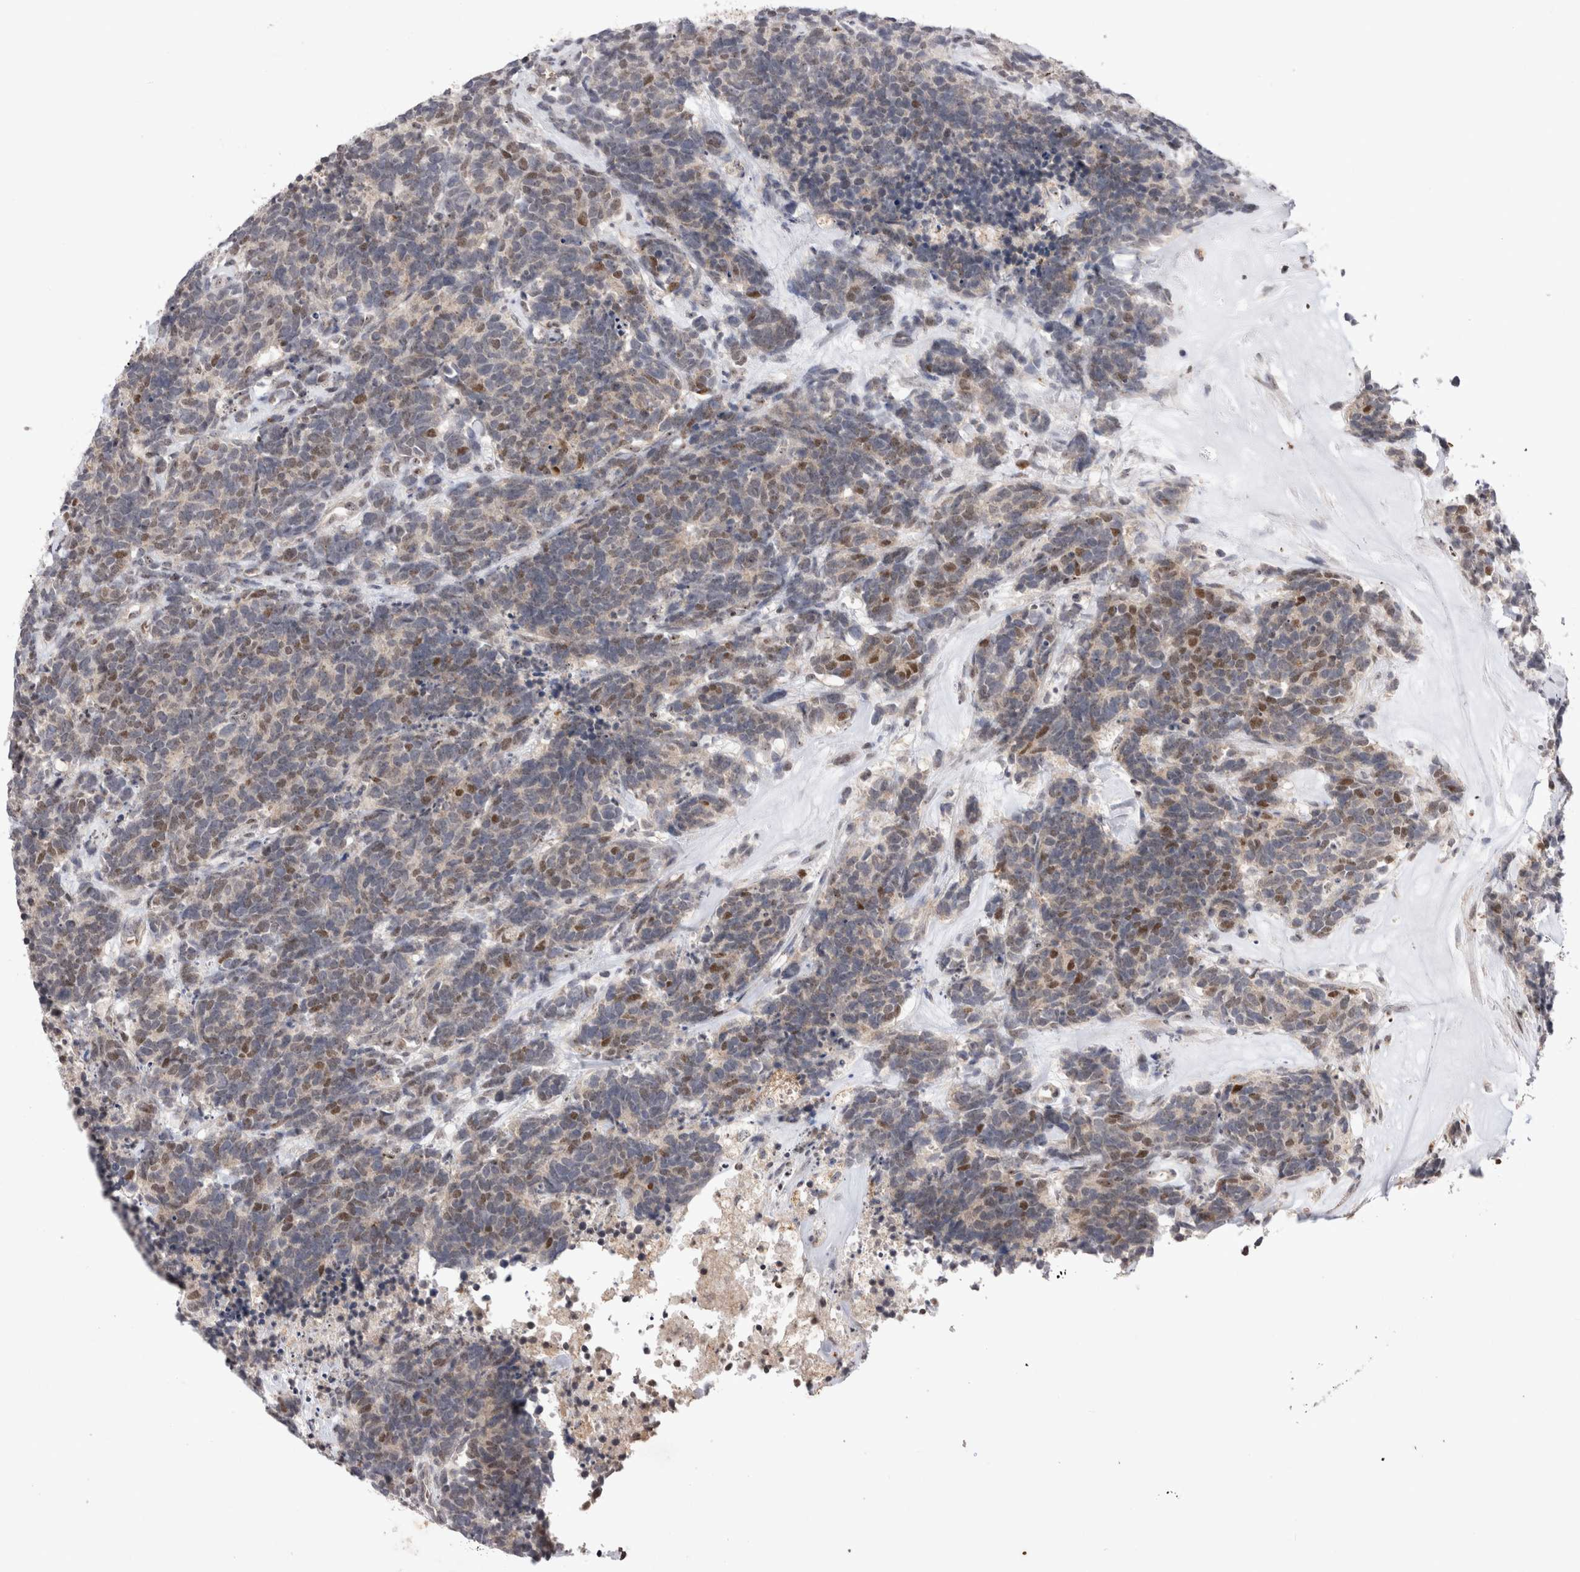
{"staining": {"intensity": "moderate", "quantity": "25%-75%", "location": "nuclear"}, "tissue": "carcinoid", "cell_type": "Tumor cells", "image_type": "cancer", "snomed": [{"axis": "morphology", "description": "Carcinoma, NOS"}, {"axis": "morphology", "description": "Carcinoid, malignant, NOS"}, {"axis": "topography", "description": "Urinary bladder"}], "caption": "Moderate nuclear staining is seen in about 25%-75% of tumor cells in carcinoid (malignant). (Brightfield microscopy of DAB IHC at high magnification).", "gene": "STK11", "patient": {"sex": "male", "age": 57}}